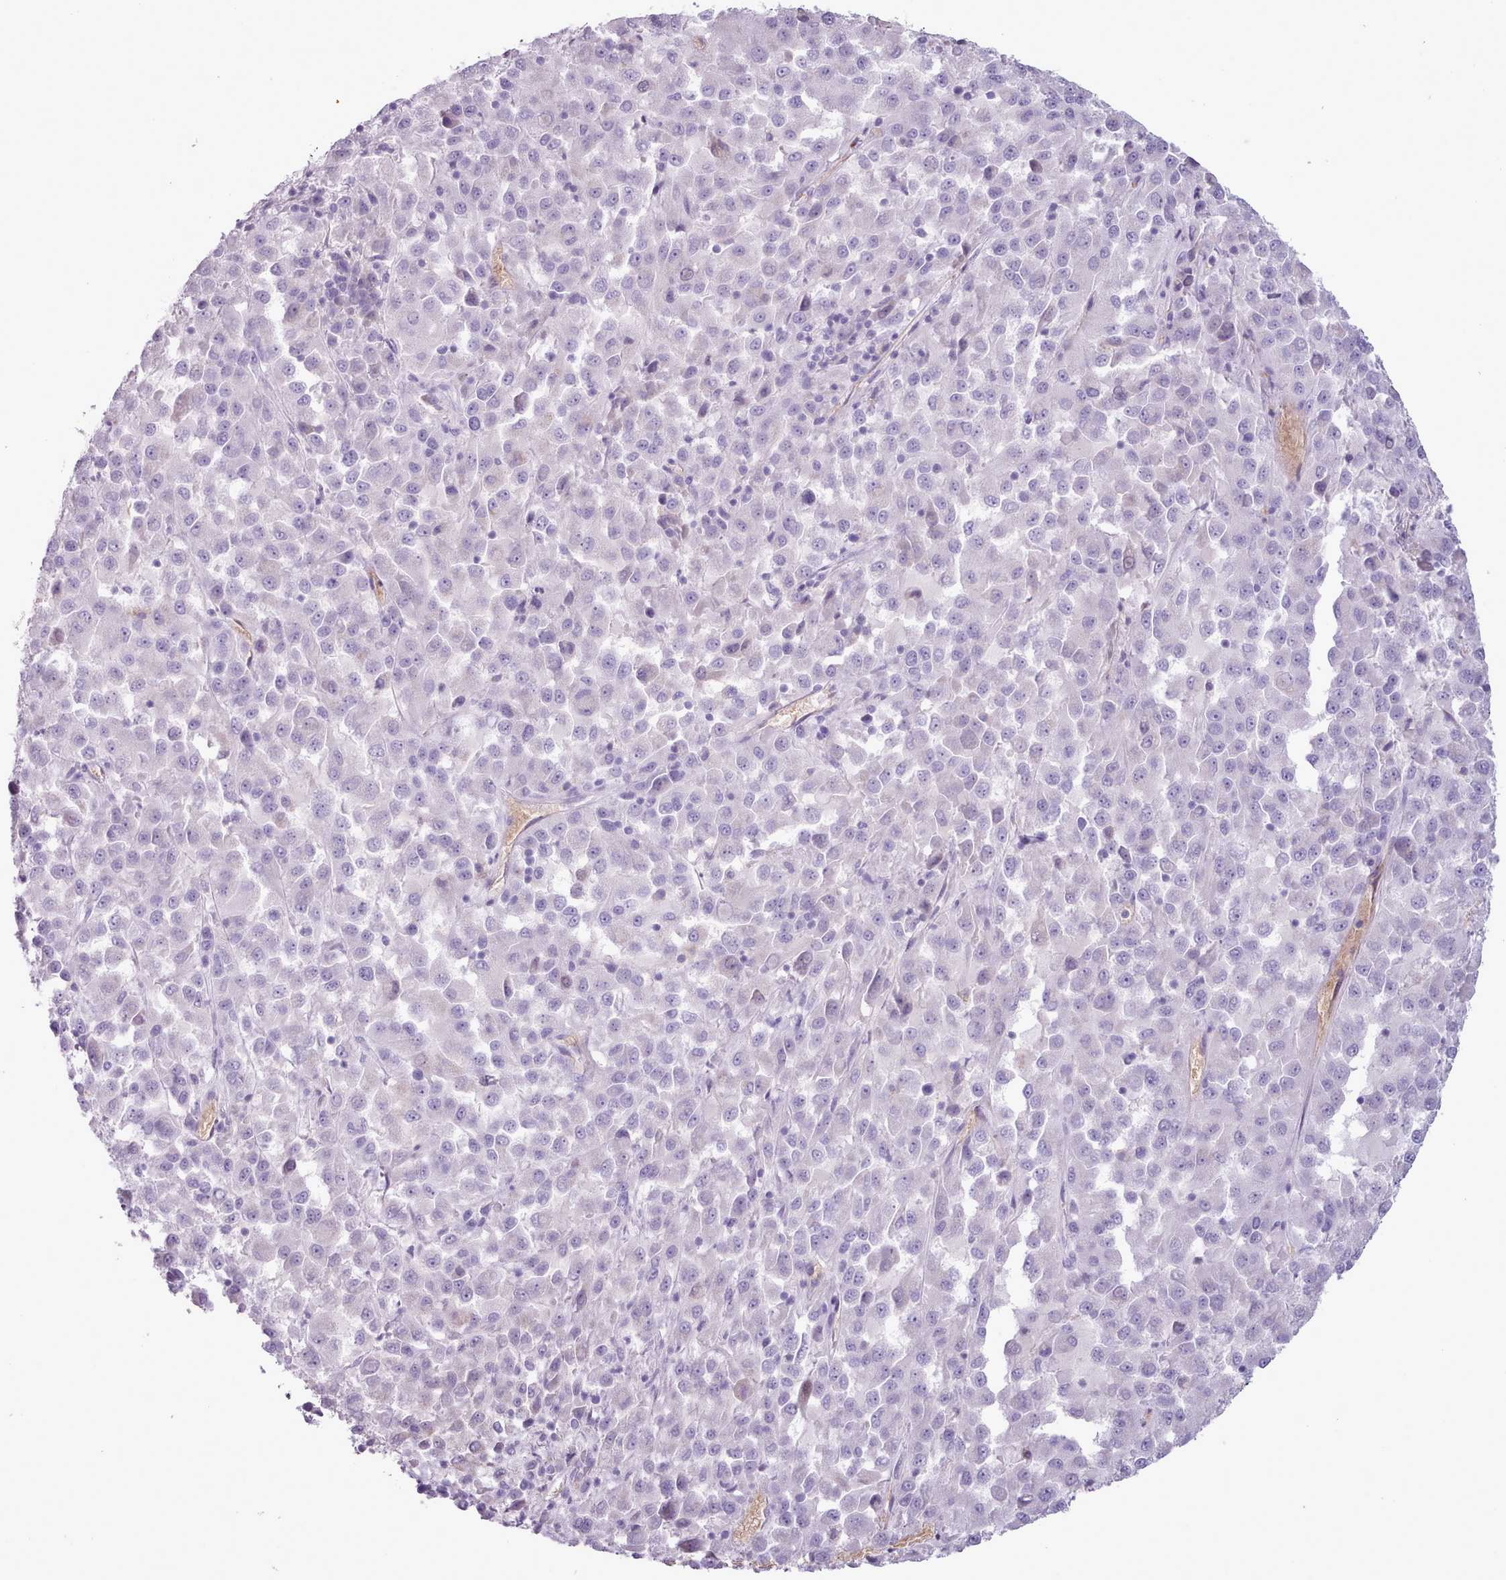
{"staining": {"intensity": "negative", "quantity": "none", "location": "none"}, "tissue": "melanoma", "cell_type": "Tumor cells", "image_type": "cancer", "snomed": [{"axis": "morphology", "description": "Malignant melanoma, Metastatic site"}, {"axis": "topography", "description": "Lung"}], "caption": "Tumor cells are negative for brown protein staining in melanoma.", "gene": "AK4", "patient": {"sex": "male", "age": 64}}